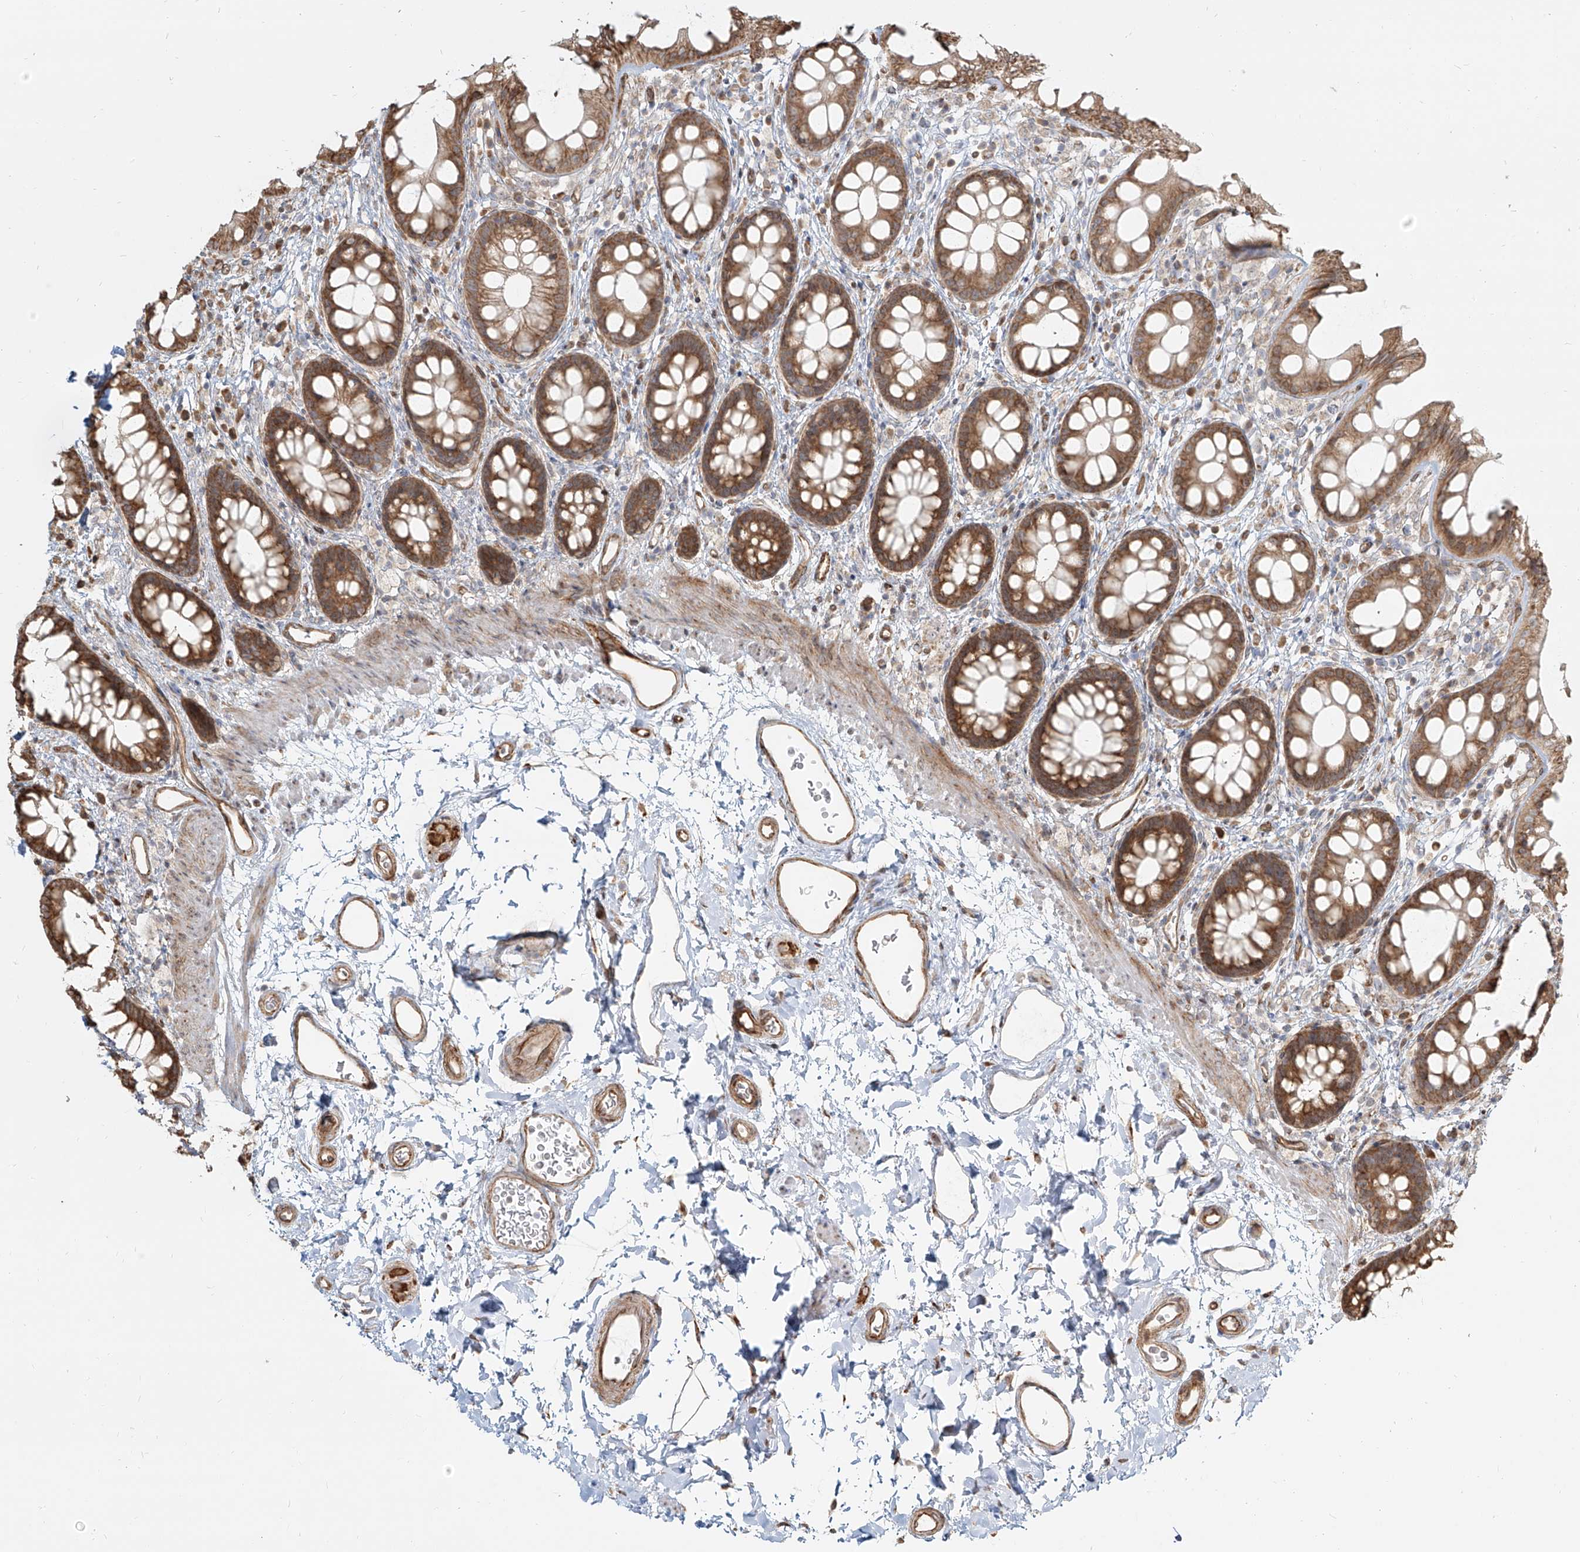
{"staining": {"intensity": "moderate", "quantity": ">75%", "location": "cytoplasmic/membranous"}, "tissue": "rectum", "cell_type": "Glandular cells", "image_type": "normal", "snomed": [{"axis": "morphology", "description": "Normal tissue, NOS"}, {"axis": "topography", "description": "Rectum"}], "caption": "This is an image of IHC staining of unremarkable rectum, which shows moderate expression in the cytoplasmic/membranous of glandular cells.", "gene": "UBE2K", "patient": {"sex": "female", "age": 65}}